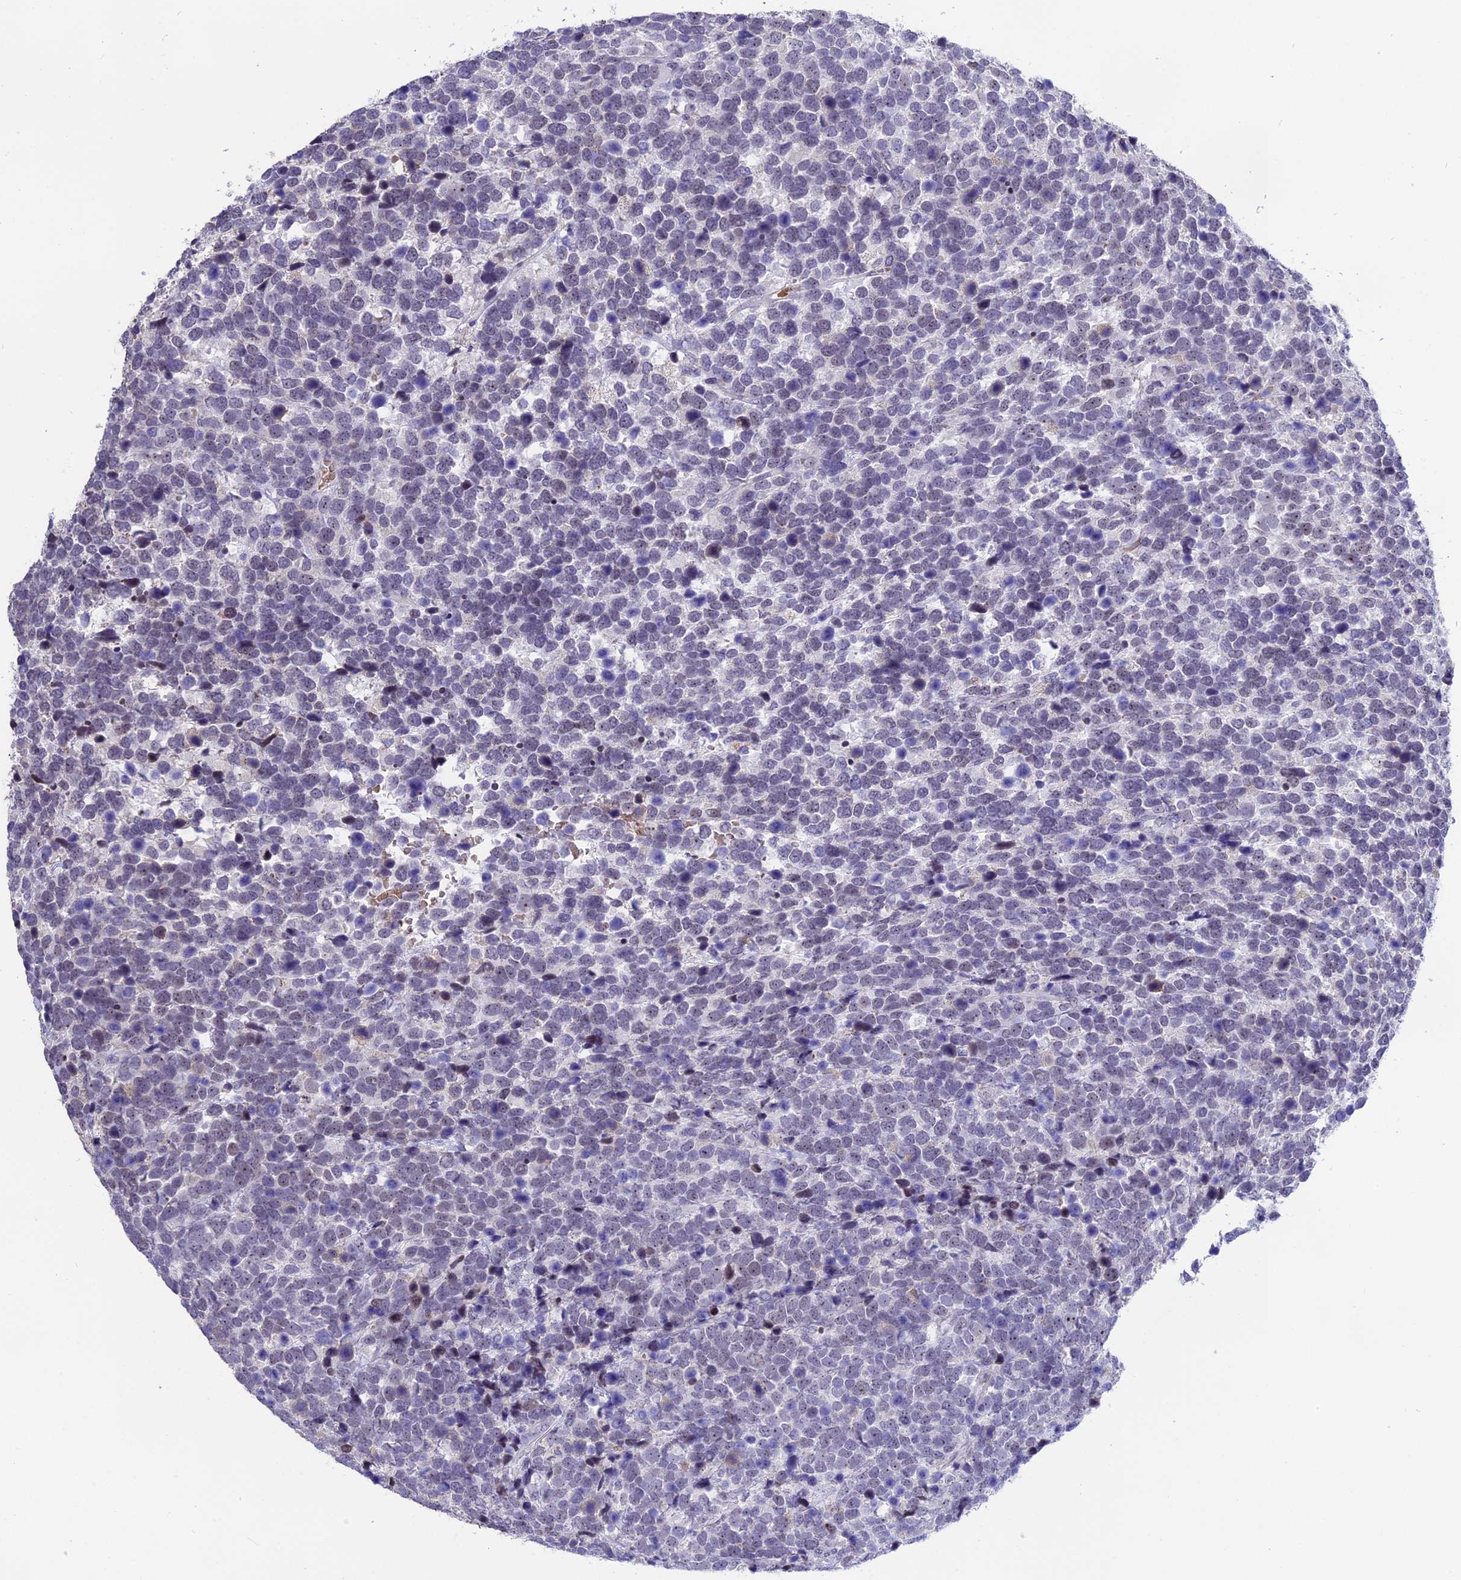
{"staining": {"intensity": "negative", "quantity": "none", "location": "none"}, "tissue": "urothelial cancer", "cell_type": "Tumor cells", "image_type": "cancer", "snomed": [{"axis": "morphology", "description": "Urothelial carcinoma, High grade"}, {"axis": "topography", "description": "Urinary bladder"}], "caption": "The immunohistochemistry micrograph has no significant expression in tumor cells of urothelial cancer tissue.", "gene": "KNOP1", "patient": {"sex": "female", "age": 82}}